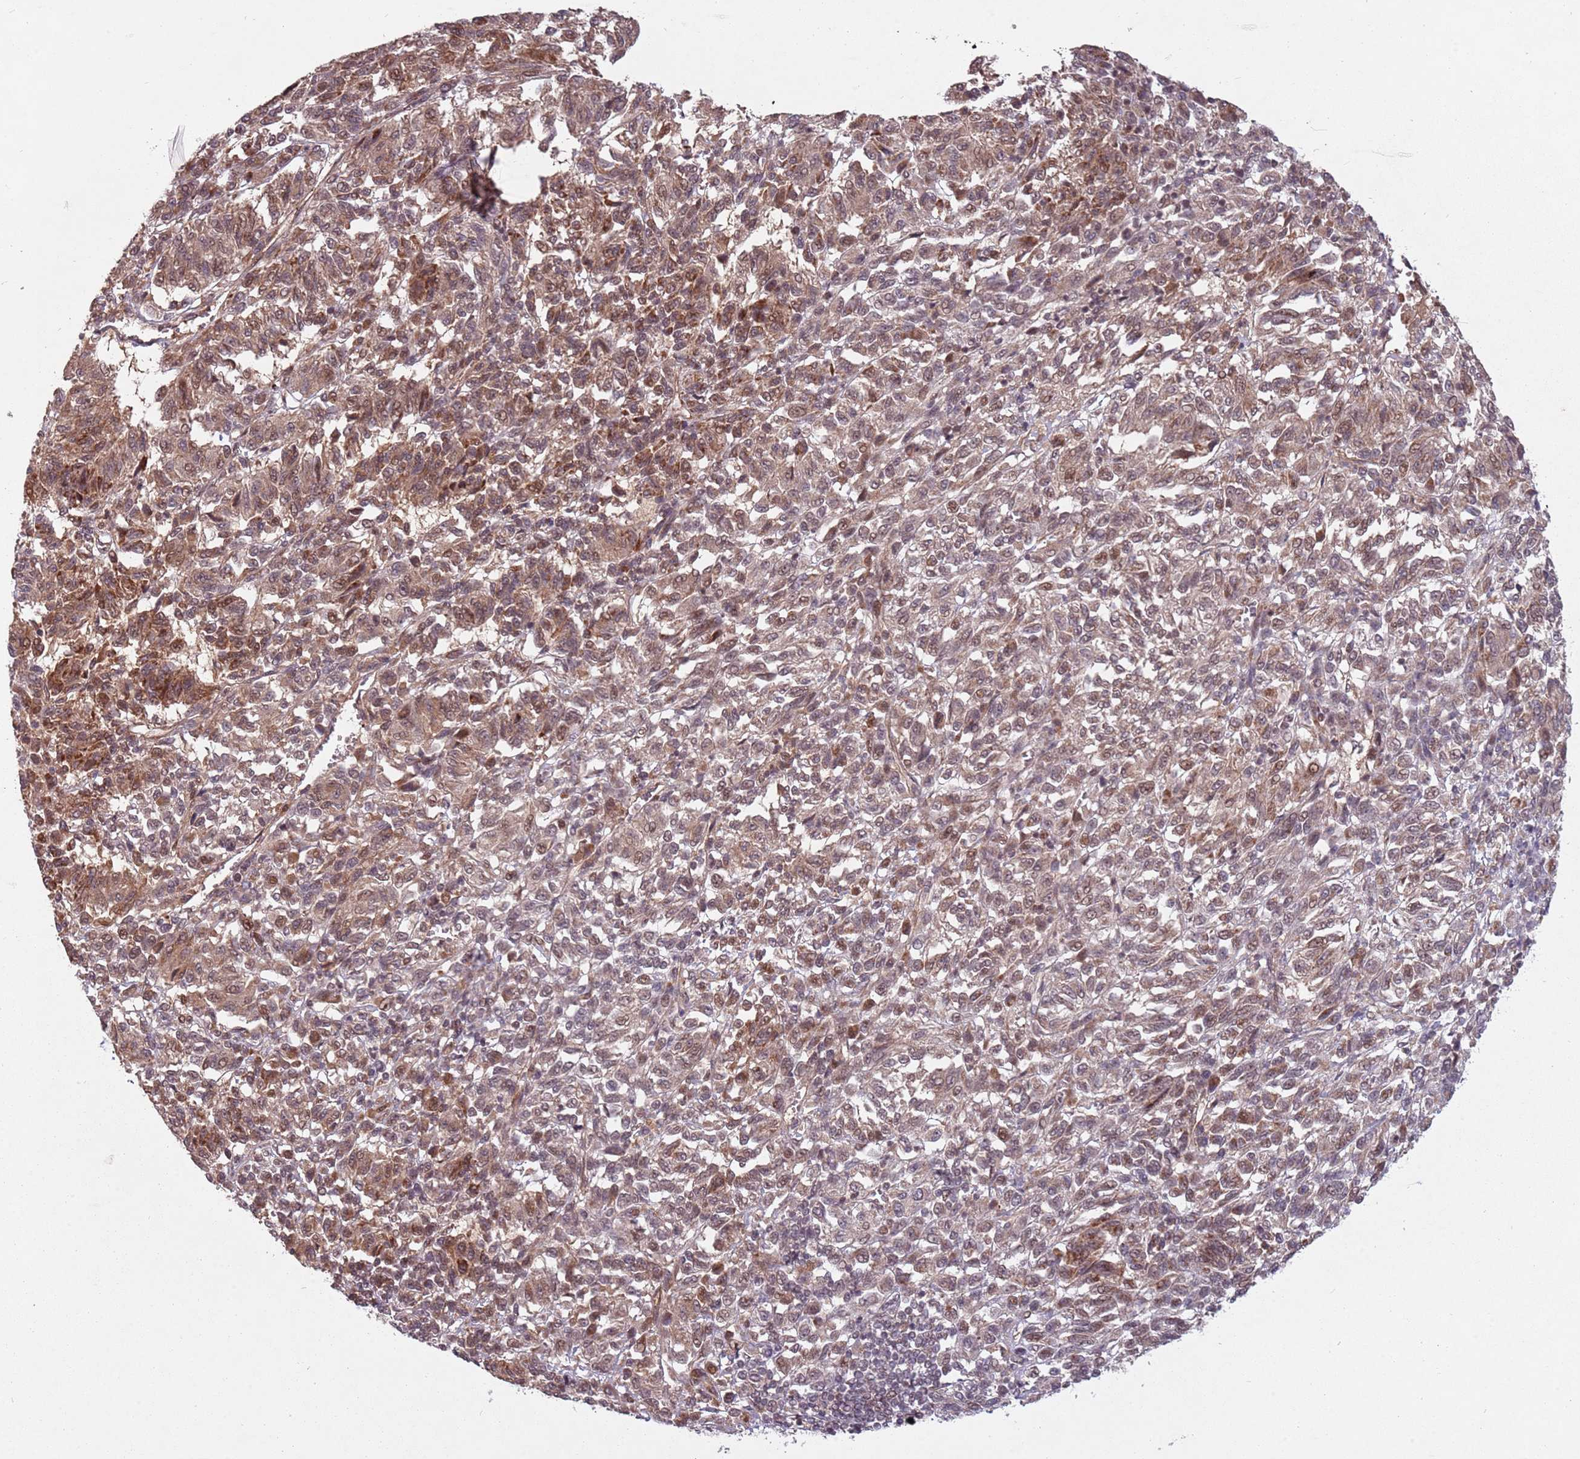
{"staining": {"intensity": "moderate", "quantity": "25%-75%", "location": "cytoplasmic/membranous,nuclear"}, "tissue": "melanoma", "cell_type": "Tumor cells", "image_type": "cancer", "snomed": [{"axis": "morphology", "description": "Malignant melanoma, Metastatic site"}, {"axis": "topography", "description": "Lung"}], "caption": "The histopathology image reveals staining of malignant melanoma (metastatic site), revealing moderate cytoplasmic/membranous and nuclear protein positivity (brown color) within tumor cells. The staining is performed using DAB (3,3'-diaminobenzidine) brown chromogen to label protein expression. The nuclei are counter-stained blue using hematoxylin.", "gene": "SUDS3", "patient": {"sex": "male", "age": 64}}